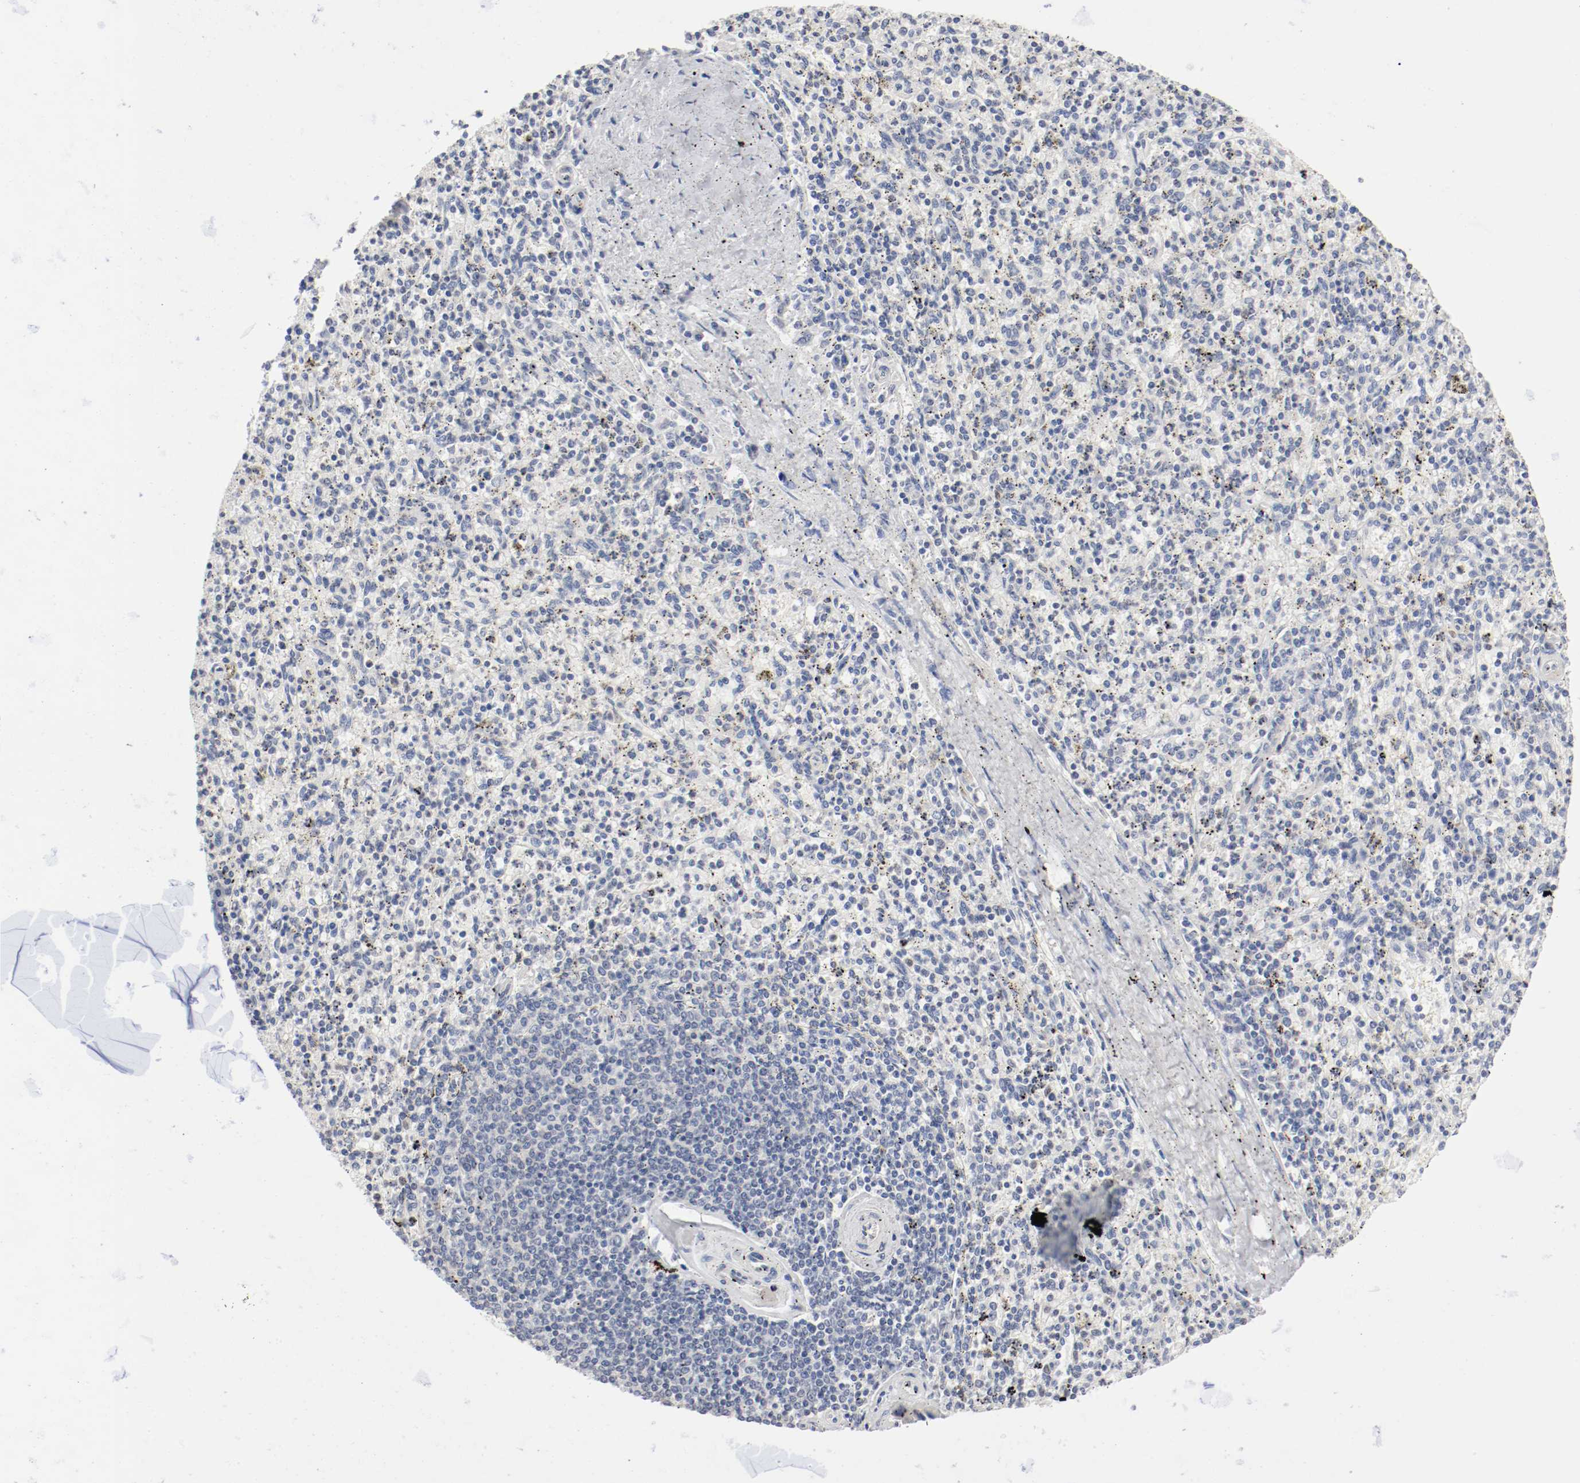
{"staining": {"intensity": "negative", "quantity": "none", "location": "none"}, "tissue": "spleen", "cell_type": "Cells in red pulp", "image_type": "normal", "snomed": [{"axis": "morphology", "description": "Normal tissue, NOS"}, {"axis": "topography", "description": "Spleen"}], "caption": "Cells in red pulp show no significant positivity in normal spleen. (Immunohistochemistry, brightfield microscopy, high magnification).", "gene": "FOSL2", "patient": {"sex": "male", "age": 72}}